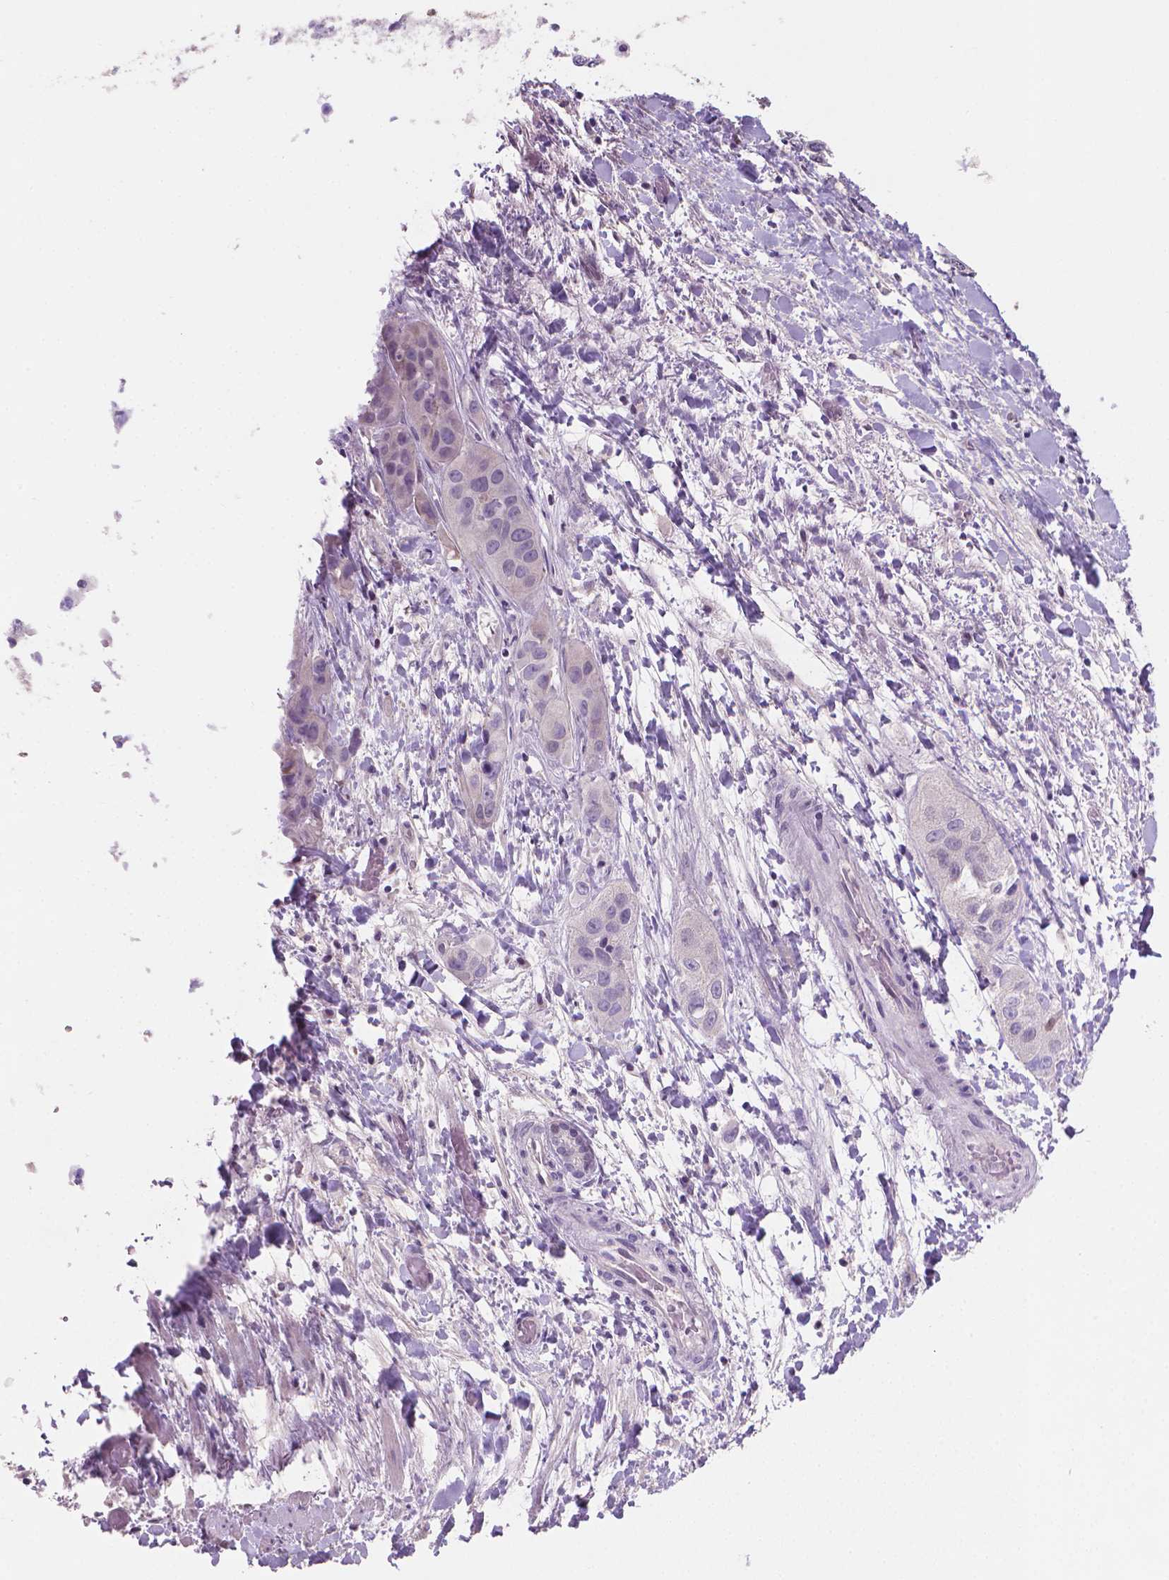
{"staining": {"intensity": "negative", "quantity": "none", "location": "none"}, "tissue": "liver cancer", "cell_type": "Tumor cells", "image_type": "cancer", "snomed": [{"axis": "morphology", "description": "Cholangiocarcinoma"}, {"axis": "topography", "description": "Liver"}], "caption": "This photomicrograph is of liver cancer stained with IHC to label a protein in brown with the nuclei are counter-stained blue. There is no staining in tumor cells.", "gene": "CLXN", "patient": {"sex": "female", "age": 52}}